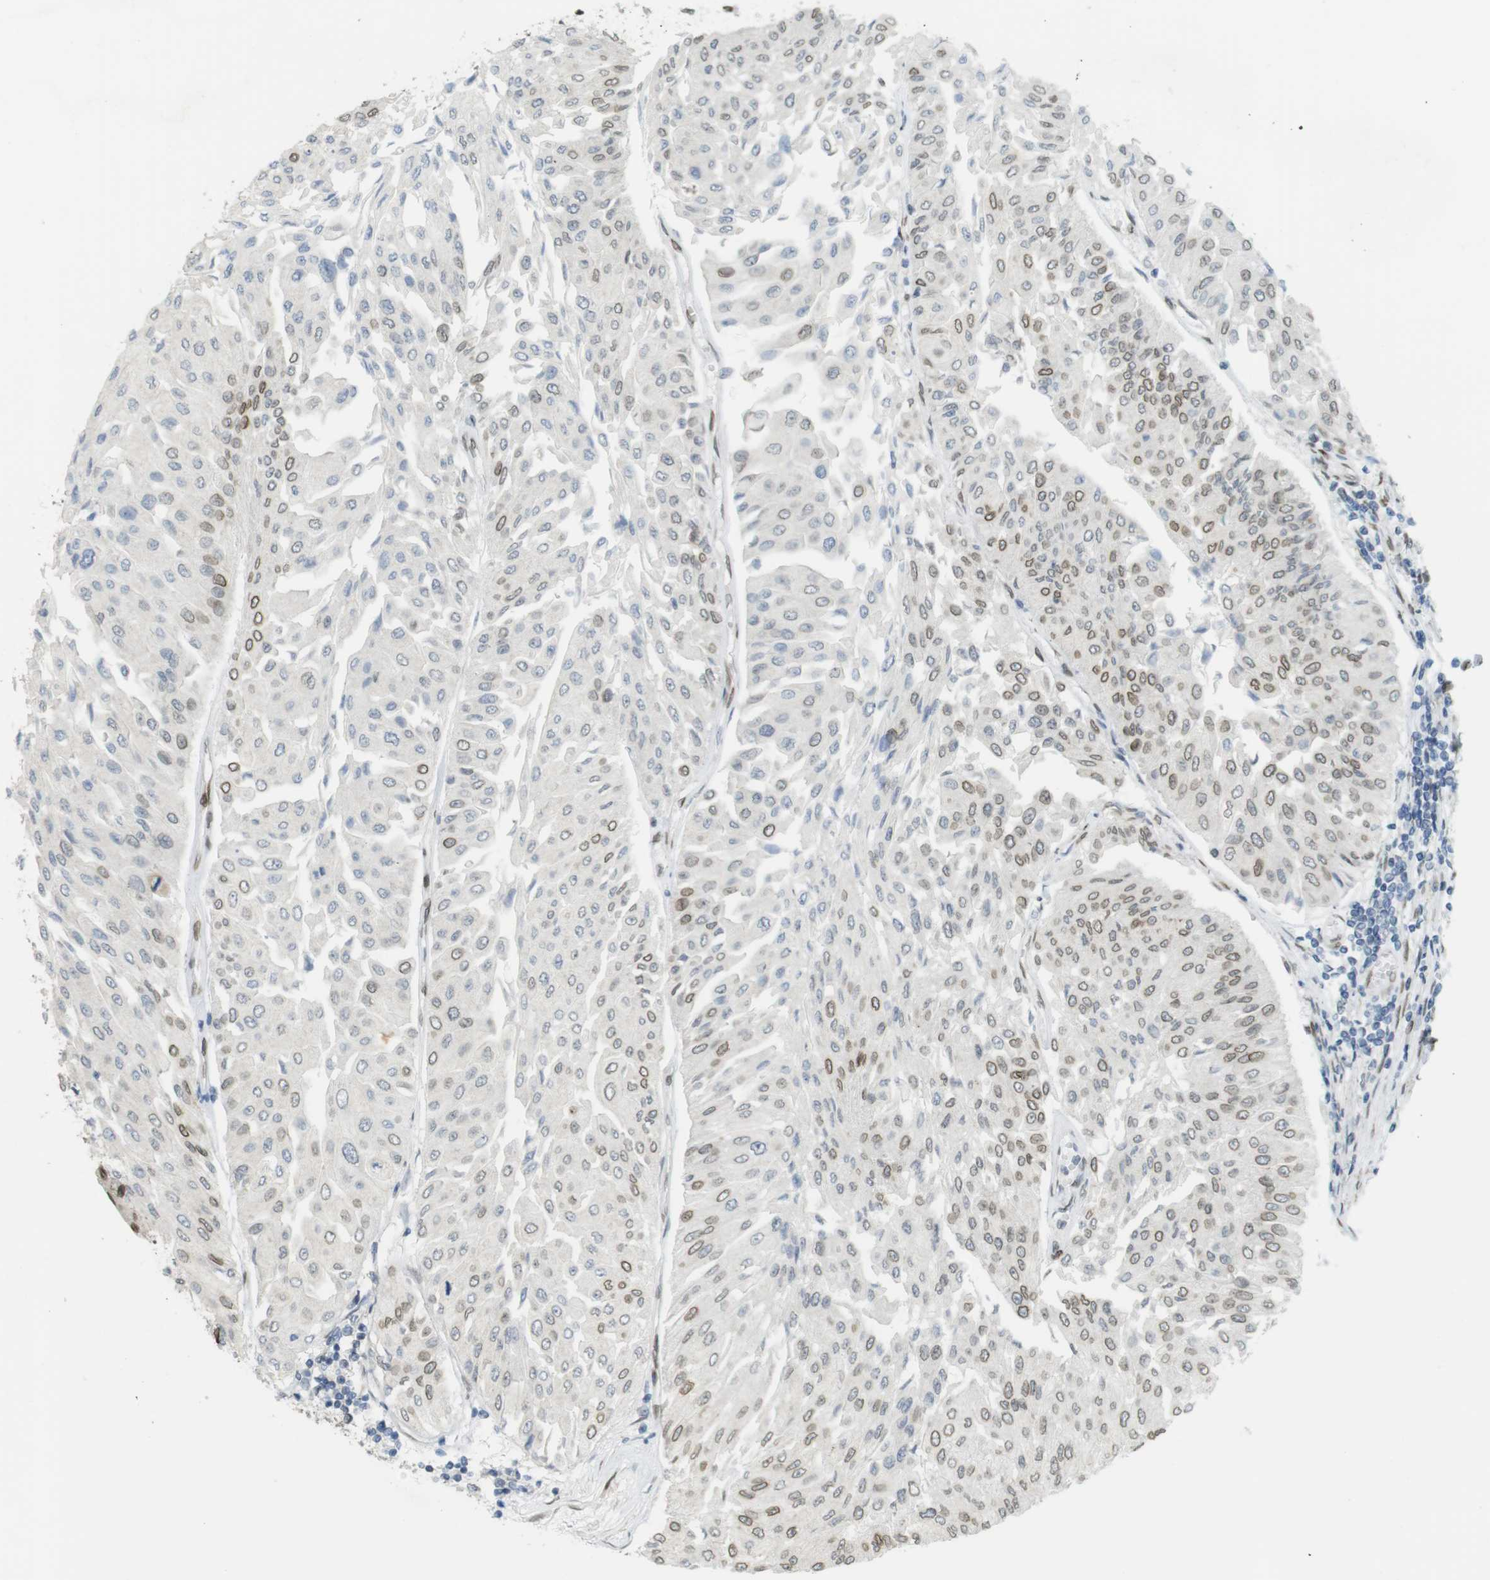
{"staining": {"intensity": "moderate", "quantity": "25%-75%", "location": "cytoplasmic/membranous,nuclear"}, "tissue": "urothelial cancer", "cell_type": "Tumor cells", "image_type": "cancer", "snomed": [{"axis": "morphology", "description": "Urothelial carcinoma, Low grade"}, {"axis": "topography", "description": "Urinary bladder"}], "caption": "Immunohistochemical staining of human urothelial cancer shows medium levels of moderate cytoplasmic/membranous and nuclear protein staining in approximately 25%-75% of tumor cells.", "gene": "ARL6IP6", "patient": {"sex": "male", "age": 67}}